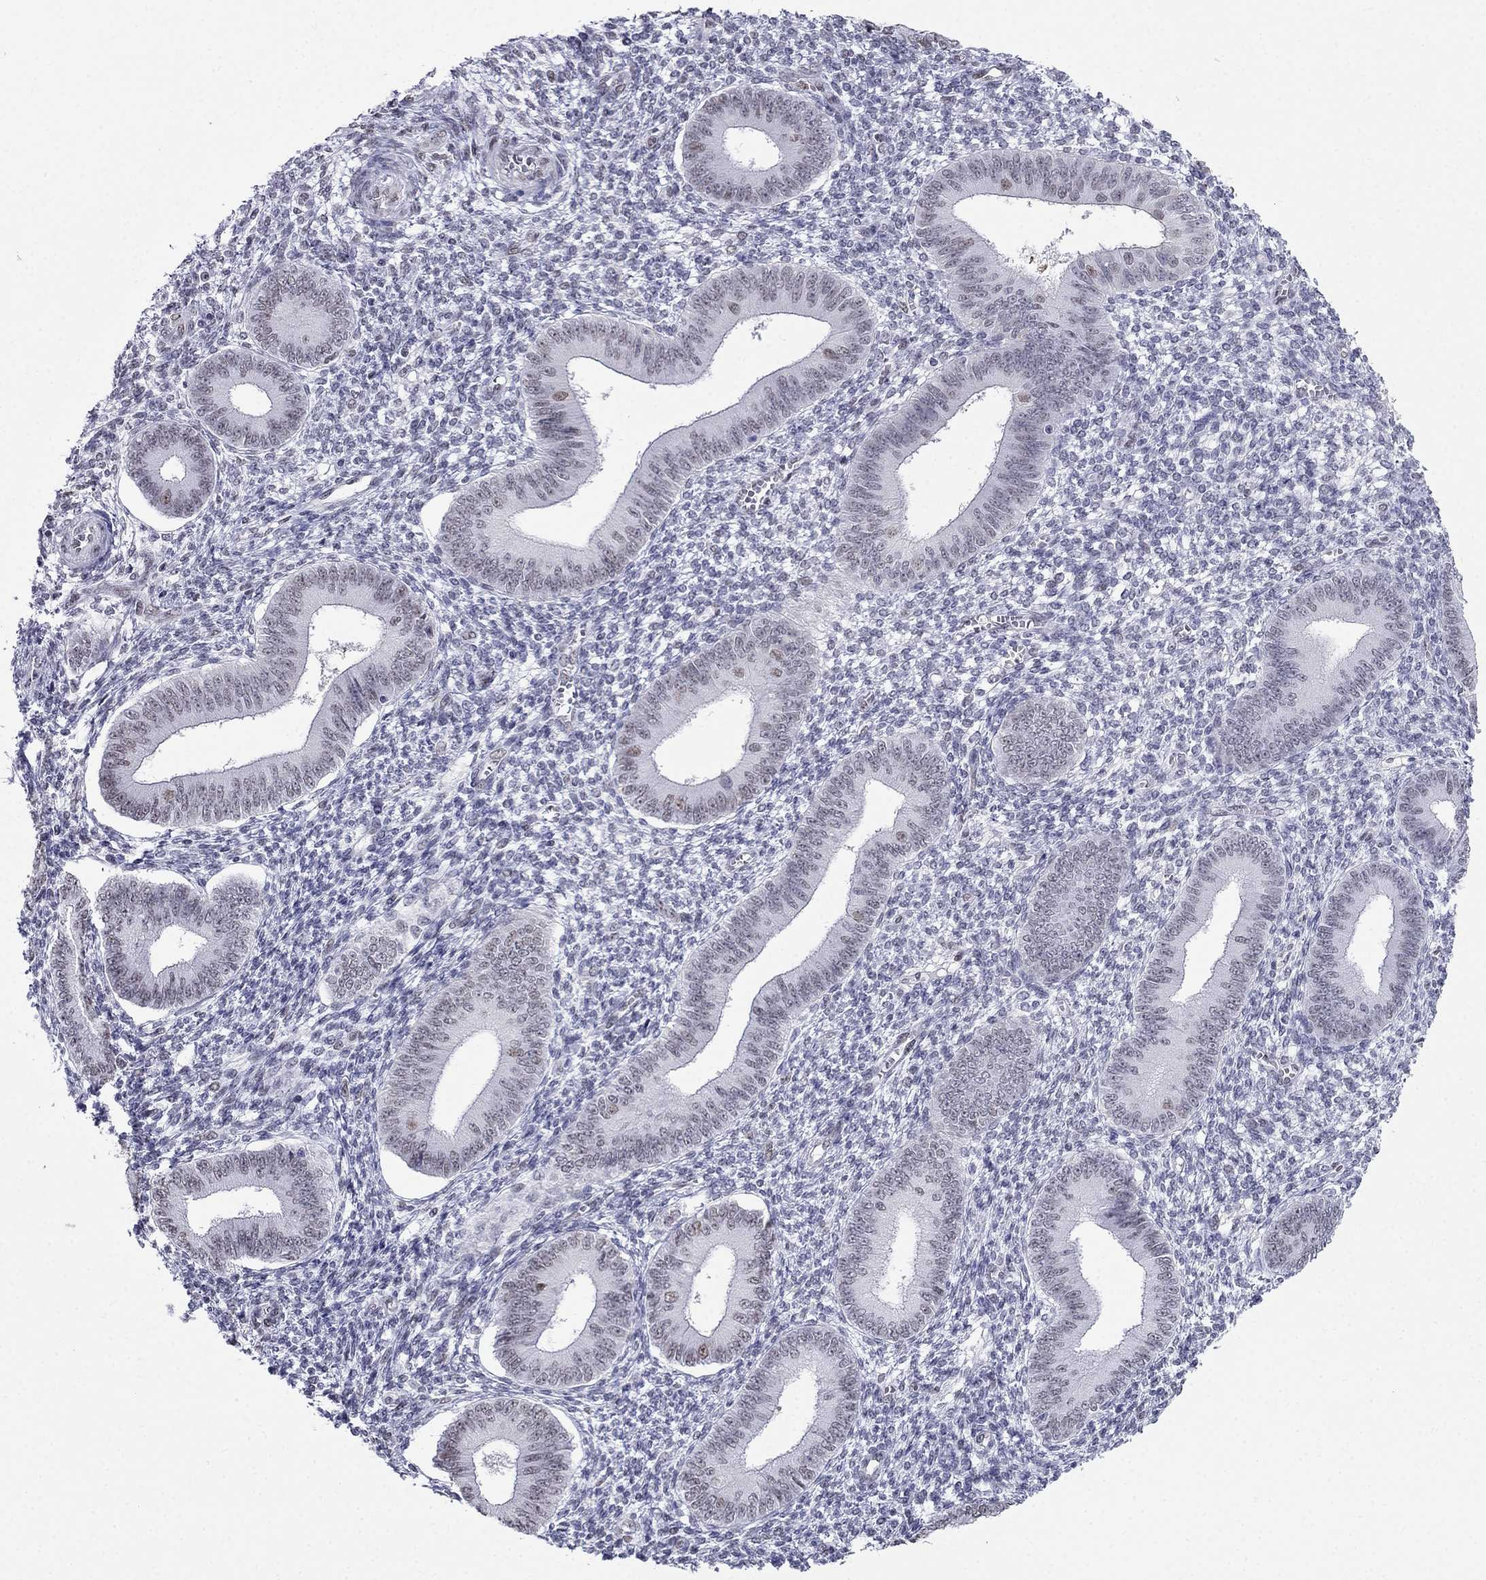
{"staining": {"intensity": "negative", "quantity": "none", "location": "none"}, "tissue": "endometrium", "cell_type": "Cells in endometrial stroma", "image_type": "normal", "snomed": [{"axis": "morphology", "description": "Normal tissue, NOS"}, {"axis": "topography", "description": "Endometrium"}], "caption": "The image displays no staining of cells in endometrial stroma in normal endometrium.", "gene": "PPM1G", "patient": {"sex": "female", "age": 42}}